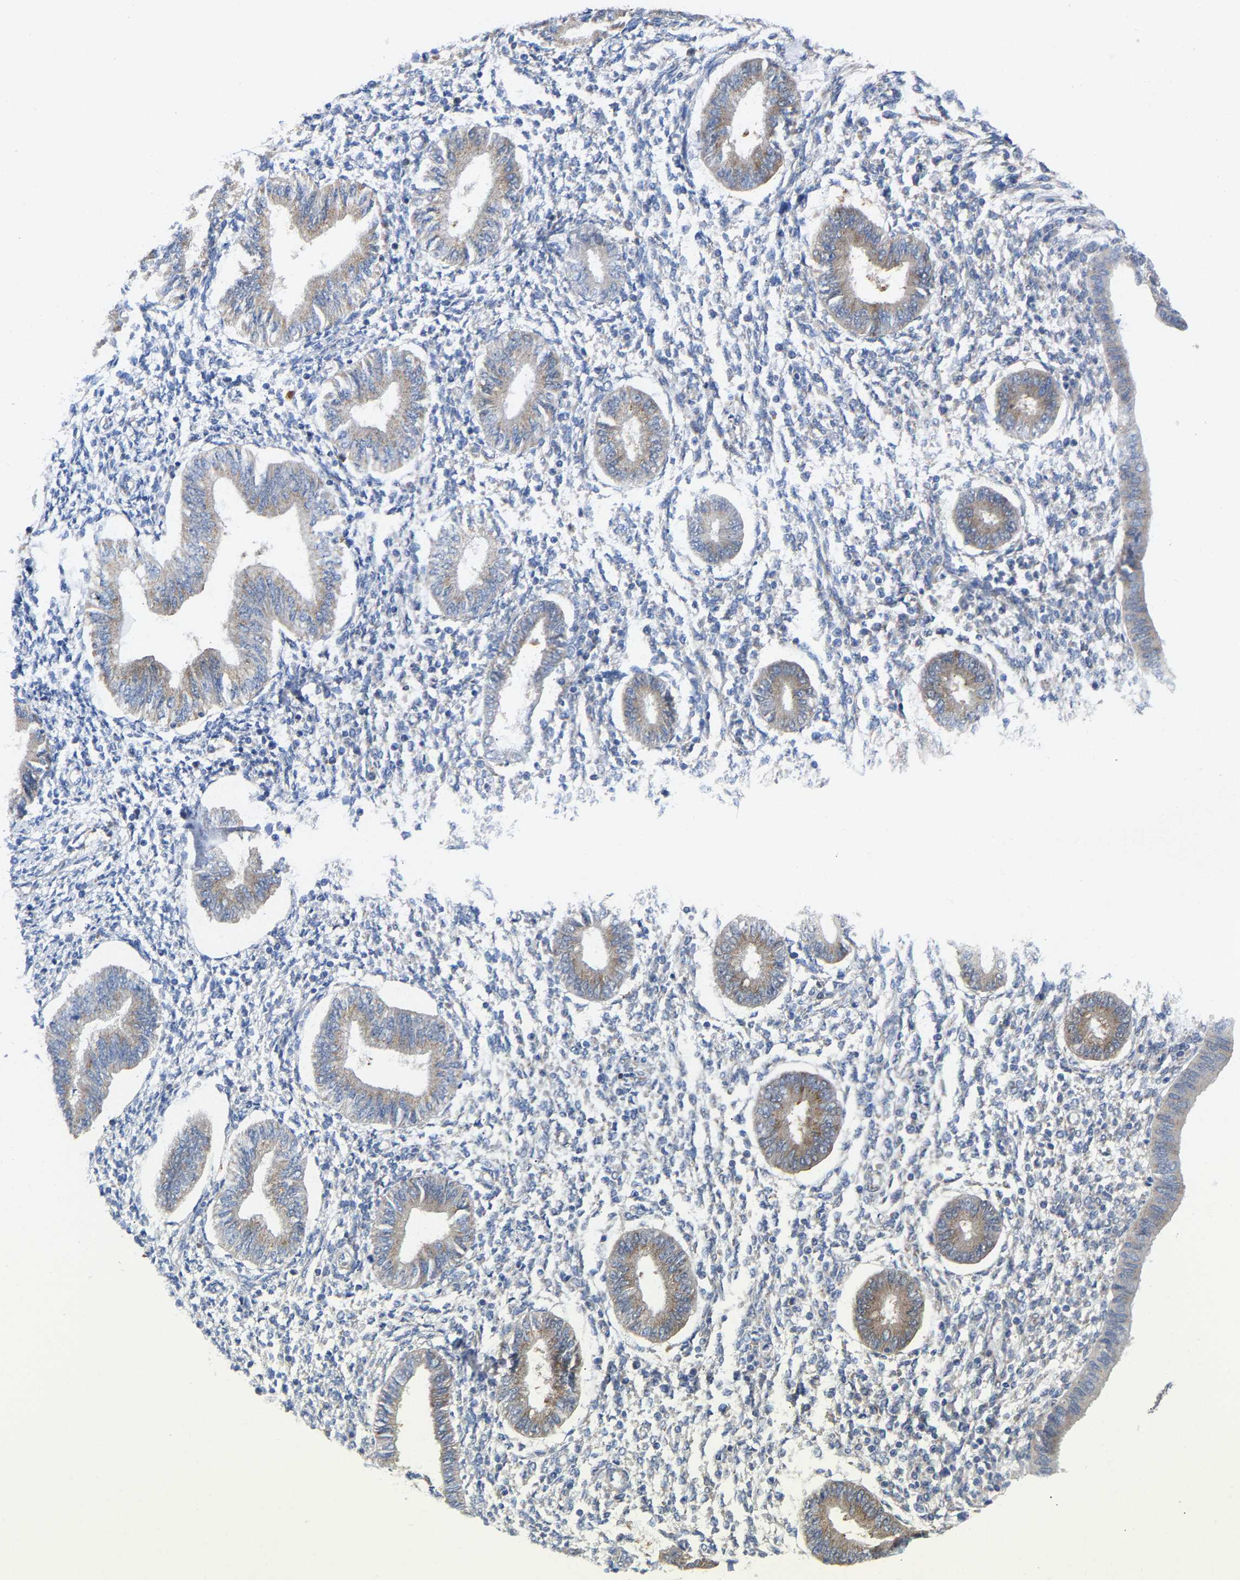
{"staining": {"intensity": "negative", "quantity": "none", "location": "none"}, "tissue": "endometrium", "cell_type": "Cells in endometrial stroma", "image_type": "normal", "snomed": [{"axis": "morphology", "description": "Normal tissue, NOS"}, {"axis": "topography", "description": "Endometrium"}], "caption": "IHC micrograph of normal human endometrium stained for a protein (brown), which reveals no staining in cells in endometrial stroma.", "gene": "PPP1R15A", "patient": {"sex": "female", "age": 50}}